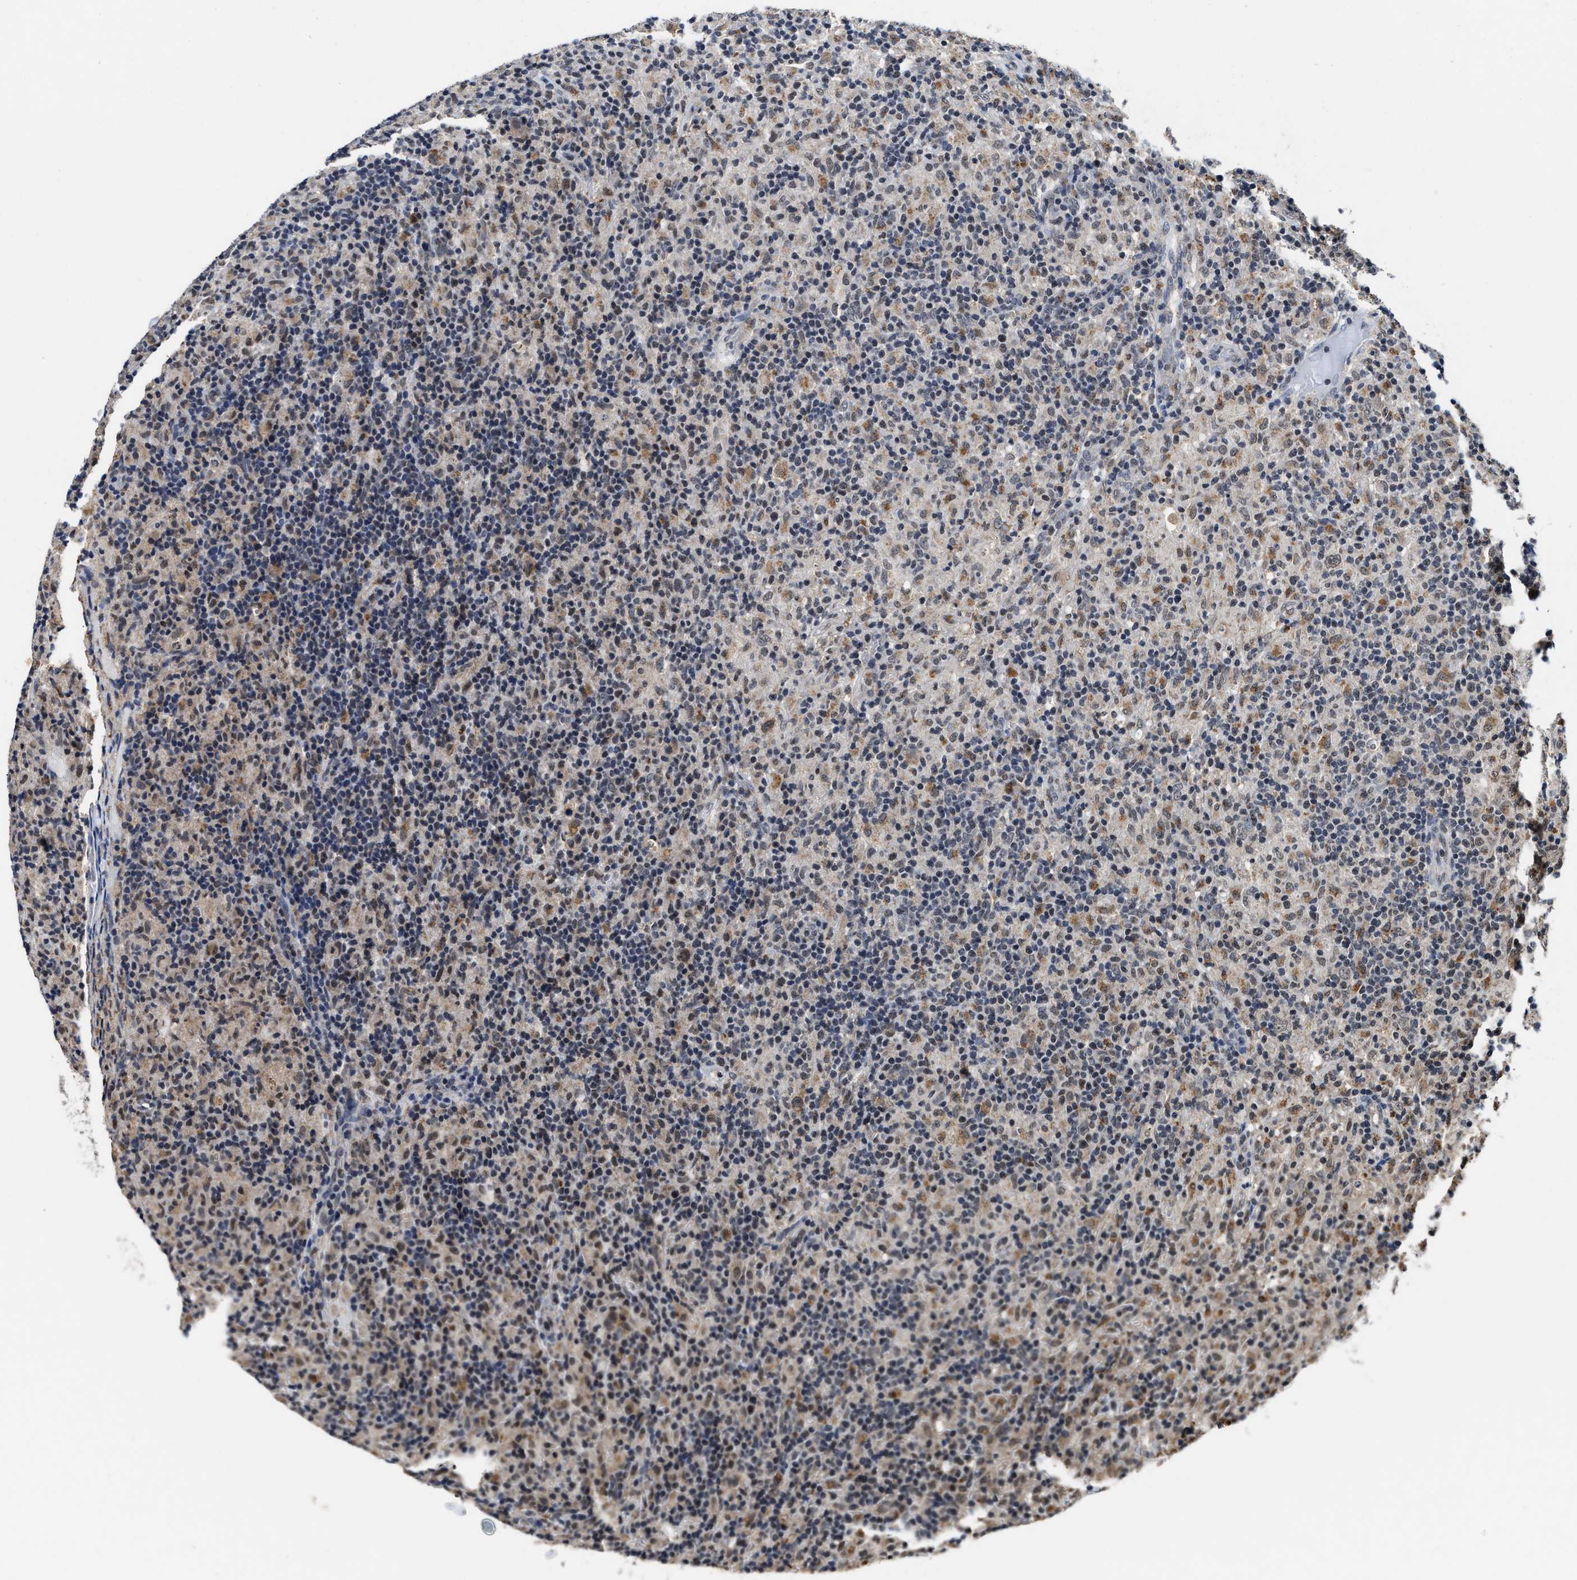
{"staining": {"intensity": "moderate", "quantity": "<25%", "location": "cytoplasmic/membranous"}, "tissue": "lymphoma", "cell_type": "Tumor cells", "image_type": "cancer", "snomed": [{"axis": "morphology", "description": "Hodgkin's disease, NOS"}, {"axis": "topography", "description": "Lymph node"}], "caption": "A photomicrograph of human lymphoma stained for a protein shows moderate cytoplasmic/membranous brown staining in tumor cells.", "gene": "ACOX1", "patient": {"sex": "male", "age": 70}}